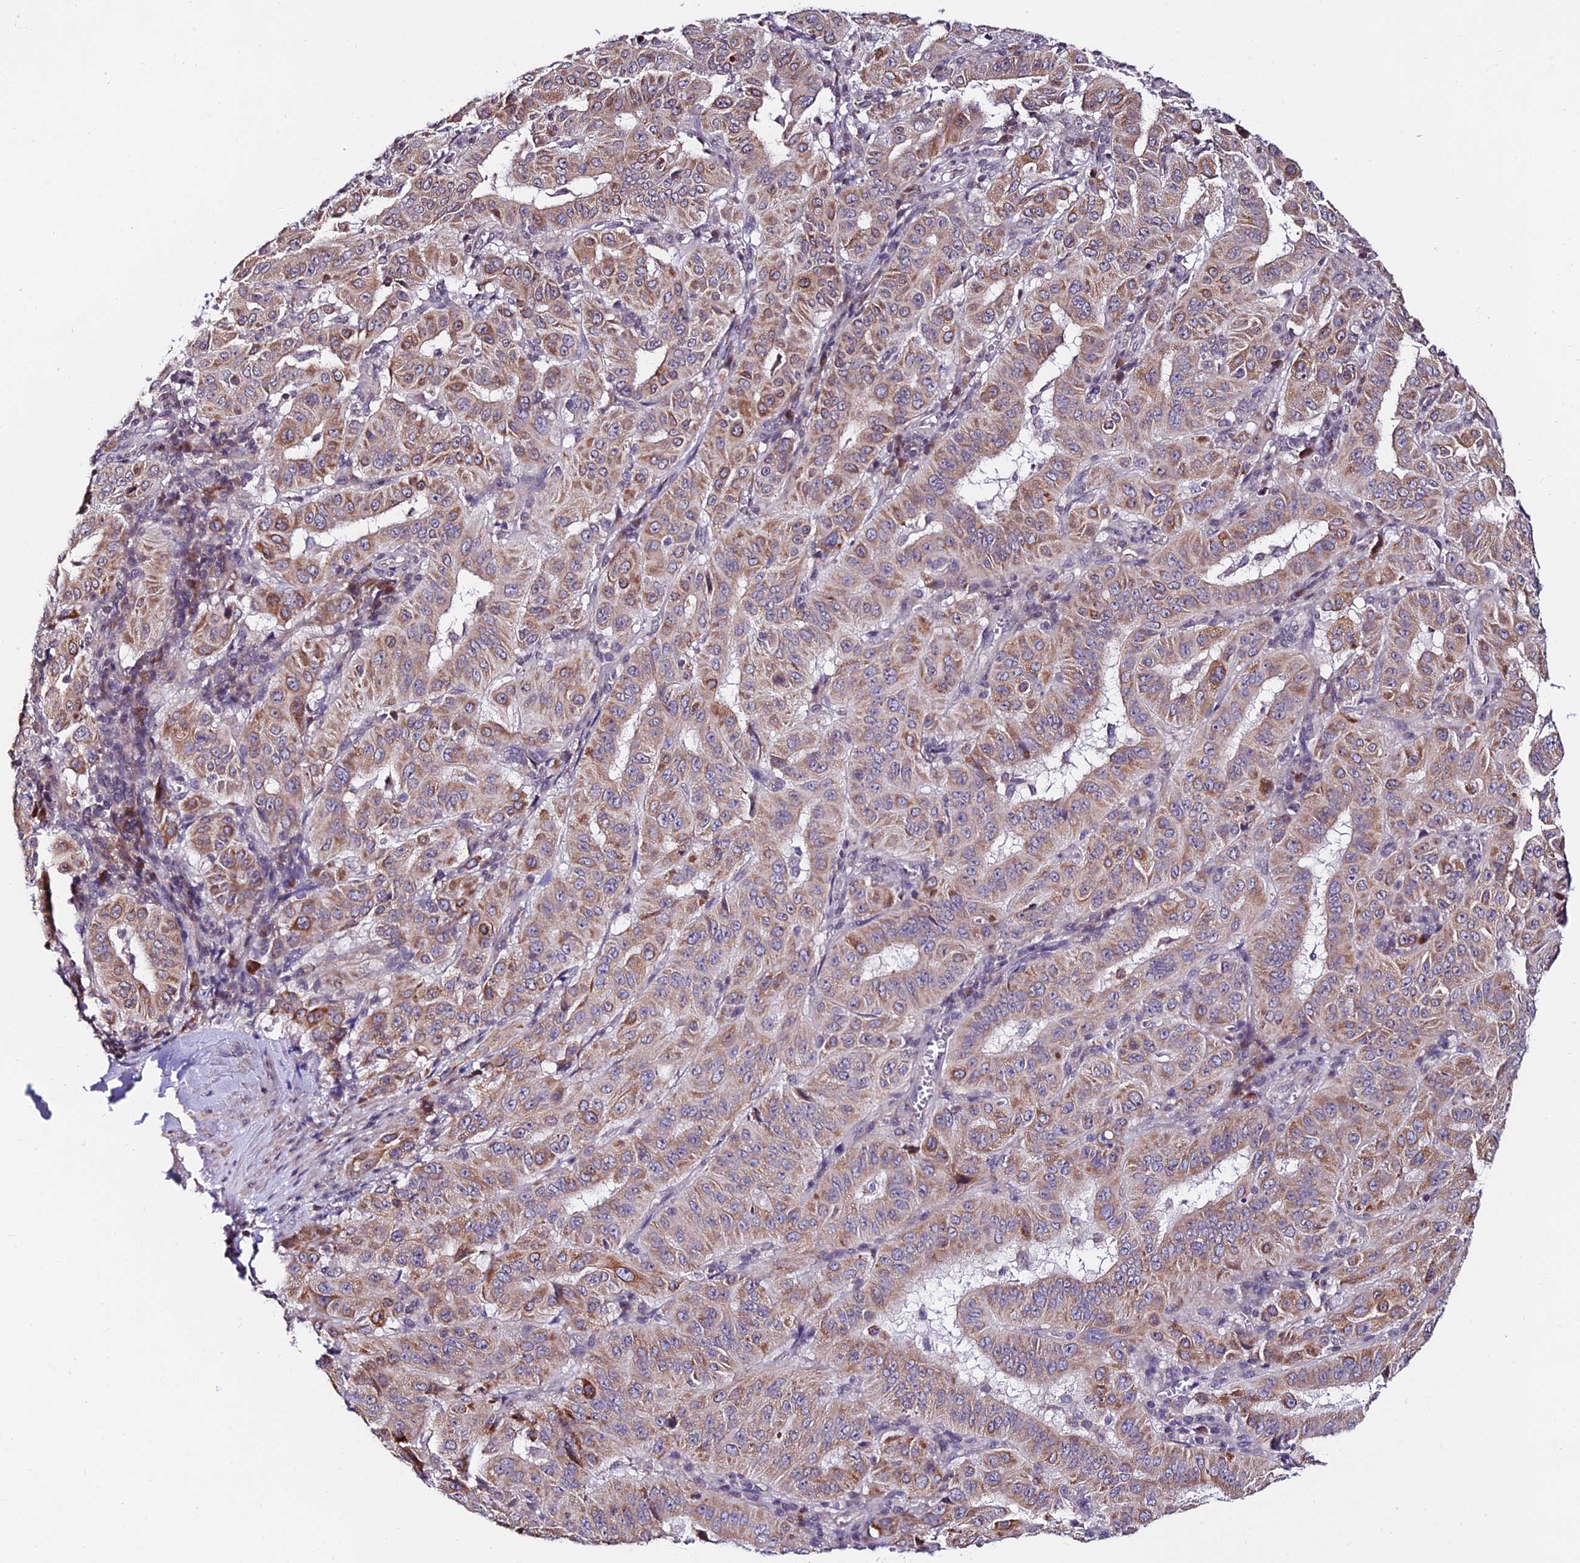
{"staining": {"intensity": "moderate", "quantity": ">75%", "location": "cytoplasmic/membranous"}, "tissue": "pancreatic cancer", "cell_type": "Tumor cells", "image_type": "cancer", "snomed": [{"axis": "morphology", "description": "Adenocarcinoma, NOS"}, {"axis": "topography", "description": "Pancreas"}], "caption": "Moderate cytoplasmic/membranous protein expression is identified in about >75% of tumor cells in pancreatic cancer (adenocarcinoma).", "gene": "CDNF", "patient": {"sex": "male", "age": 63}}